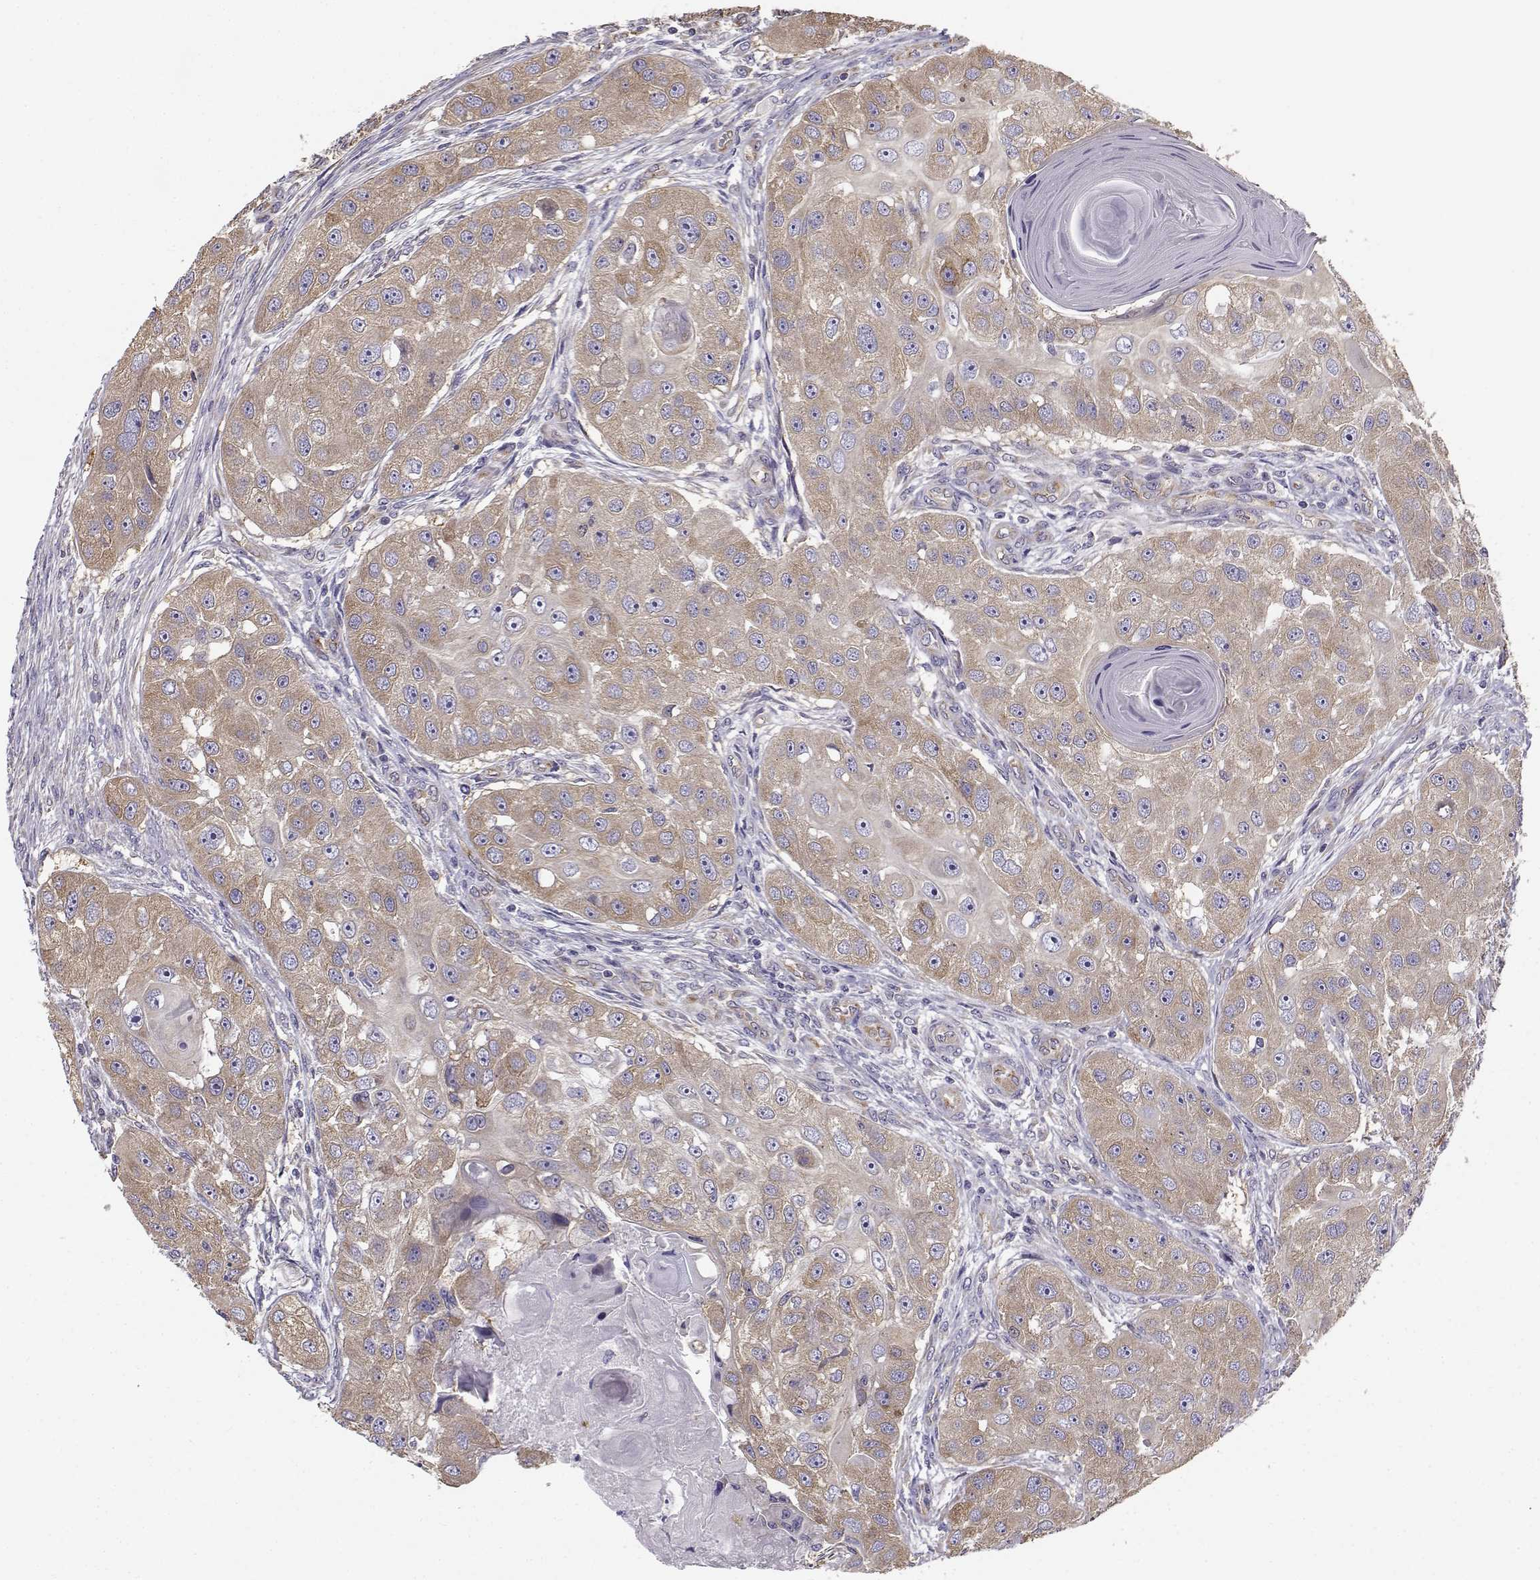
{"staining": {"intensity": "weak", "quantity": ">75%", "location": "cytoplasmic/membranous"}, "tissue": "head and neck cancer", "cell_type": "Tumor cells", "image_type": "cancer", "snomed": [{"axis": "morphology", "description": "Squamous cell carcinoma, NOS"}, {"axis": "topography", "description": "Head-Neck"}], "caption": "Tumor cells demonstrate low levels of weak cytoplasmic/membranous expression in approximately >75% of cells in head and neck squamous cell carcinoma.", "gene": "BEND6", "patient": {"sex": "male", "age": 51}}